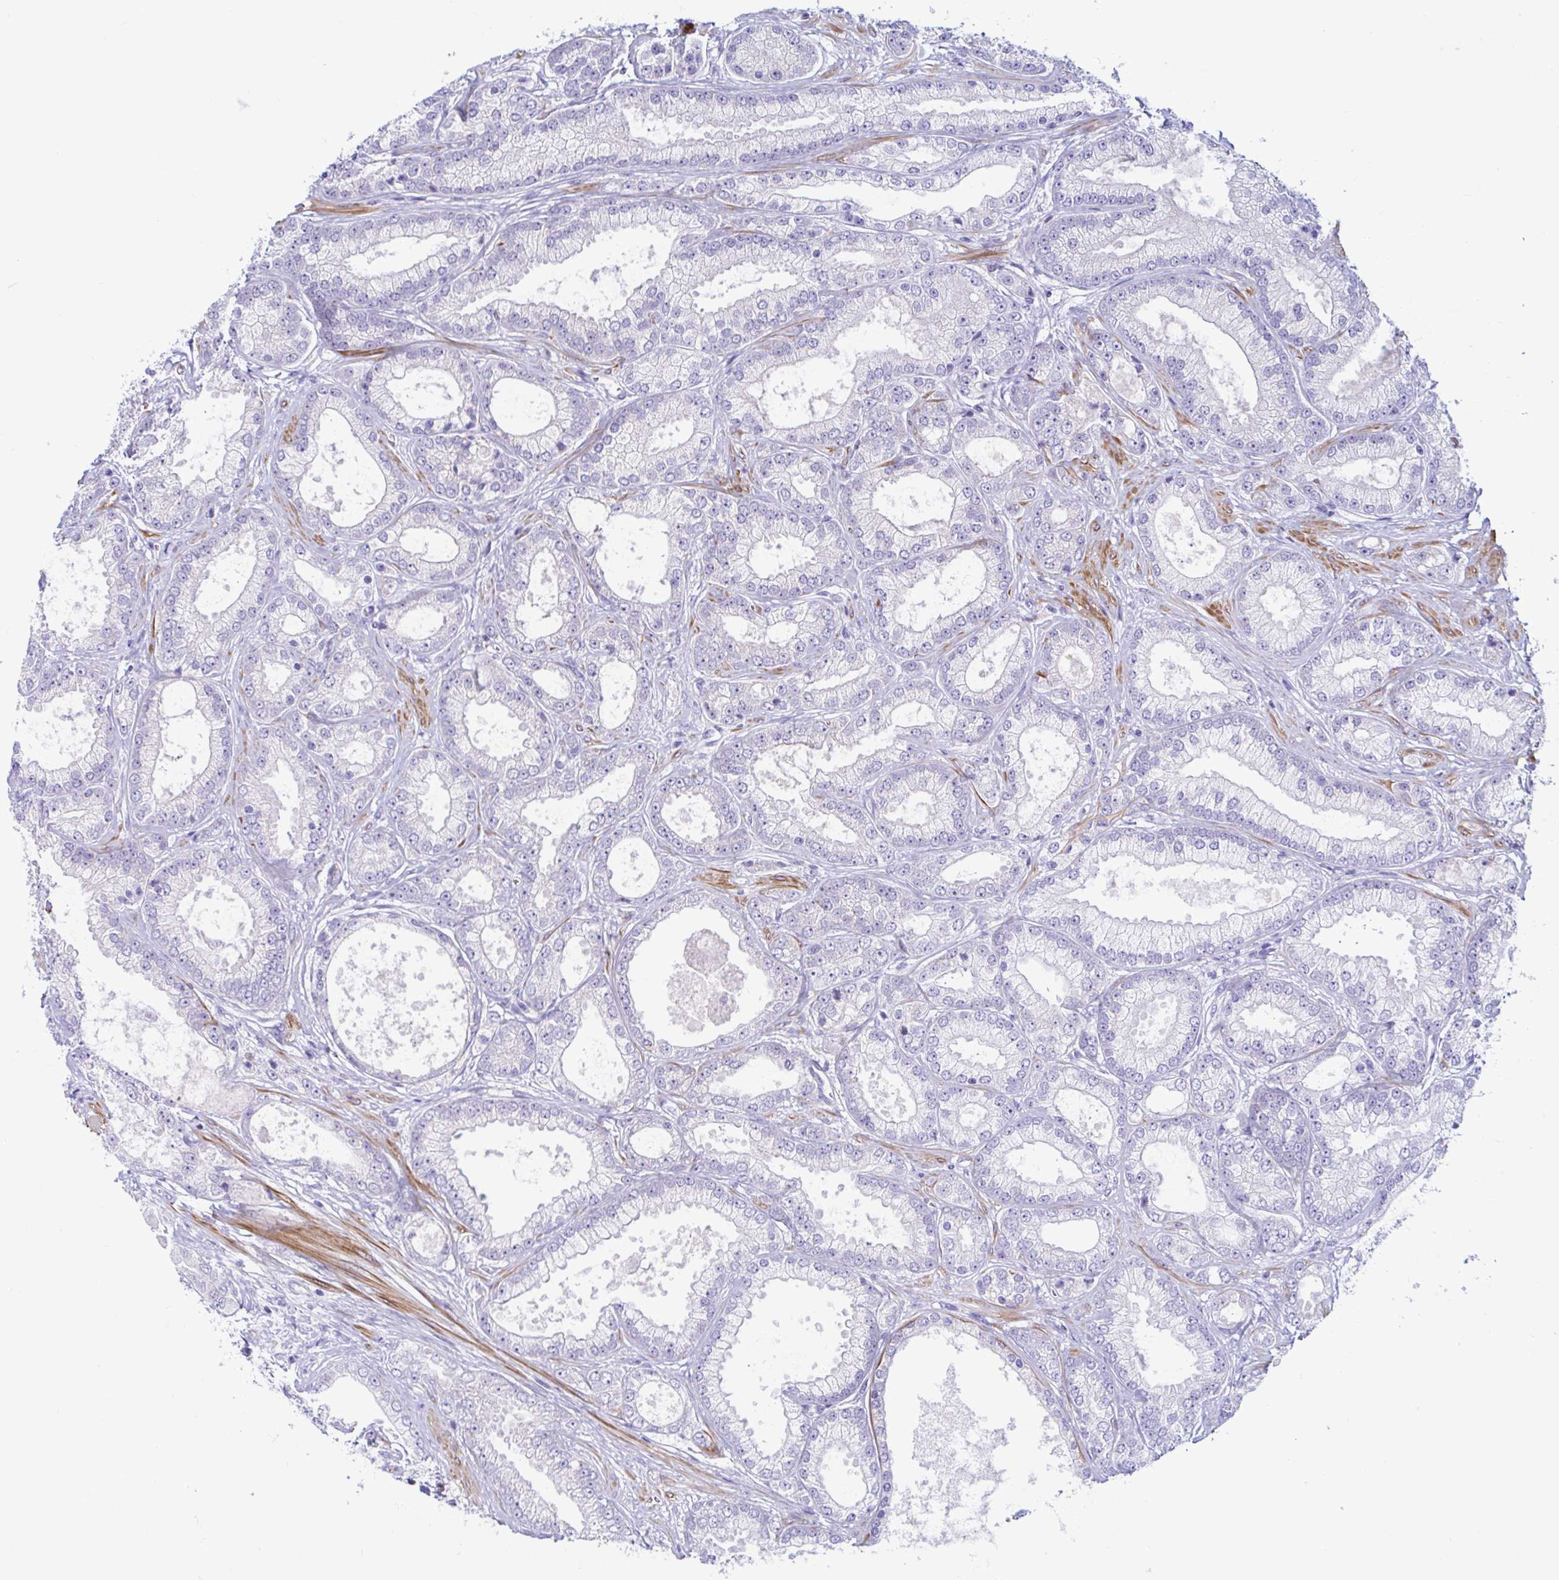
{"staining": {"intensity": "negative", "quantity": "none", "location": "none"}, "tissue": "prostate cancer", "cell_type": "Tumor cells", "image_type": "cancer", "snomed": [{"axis": "morphology", "description": "Adenocarcinoma, High grade"}, {"axis": "topography", "description": "Prostate"}], "caption": "Histopathology image shows no significant protein expression in tumor cells of prostate cancer.", "gene": "NBPF3", "patient": {"sex": "male", "age": 67}}